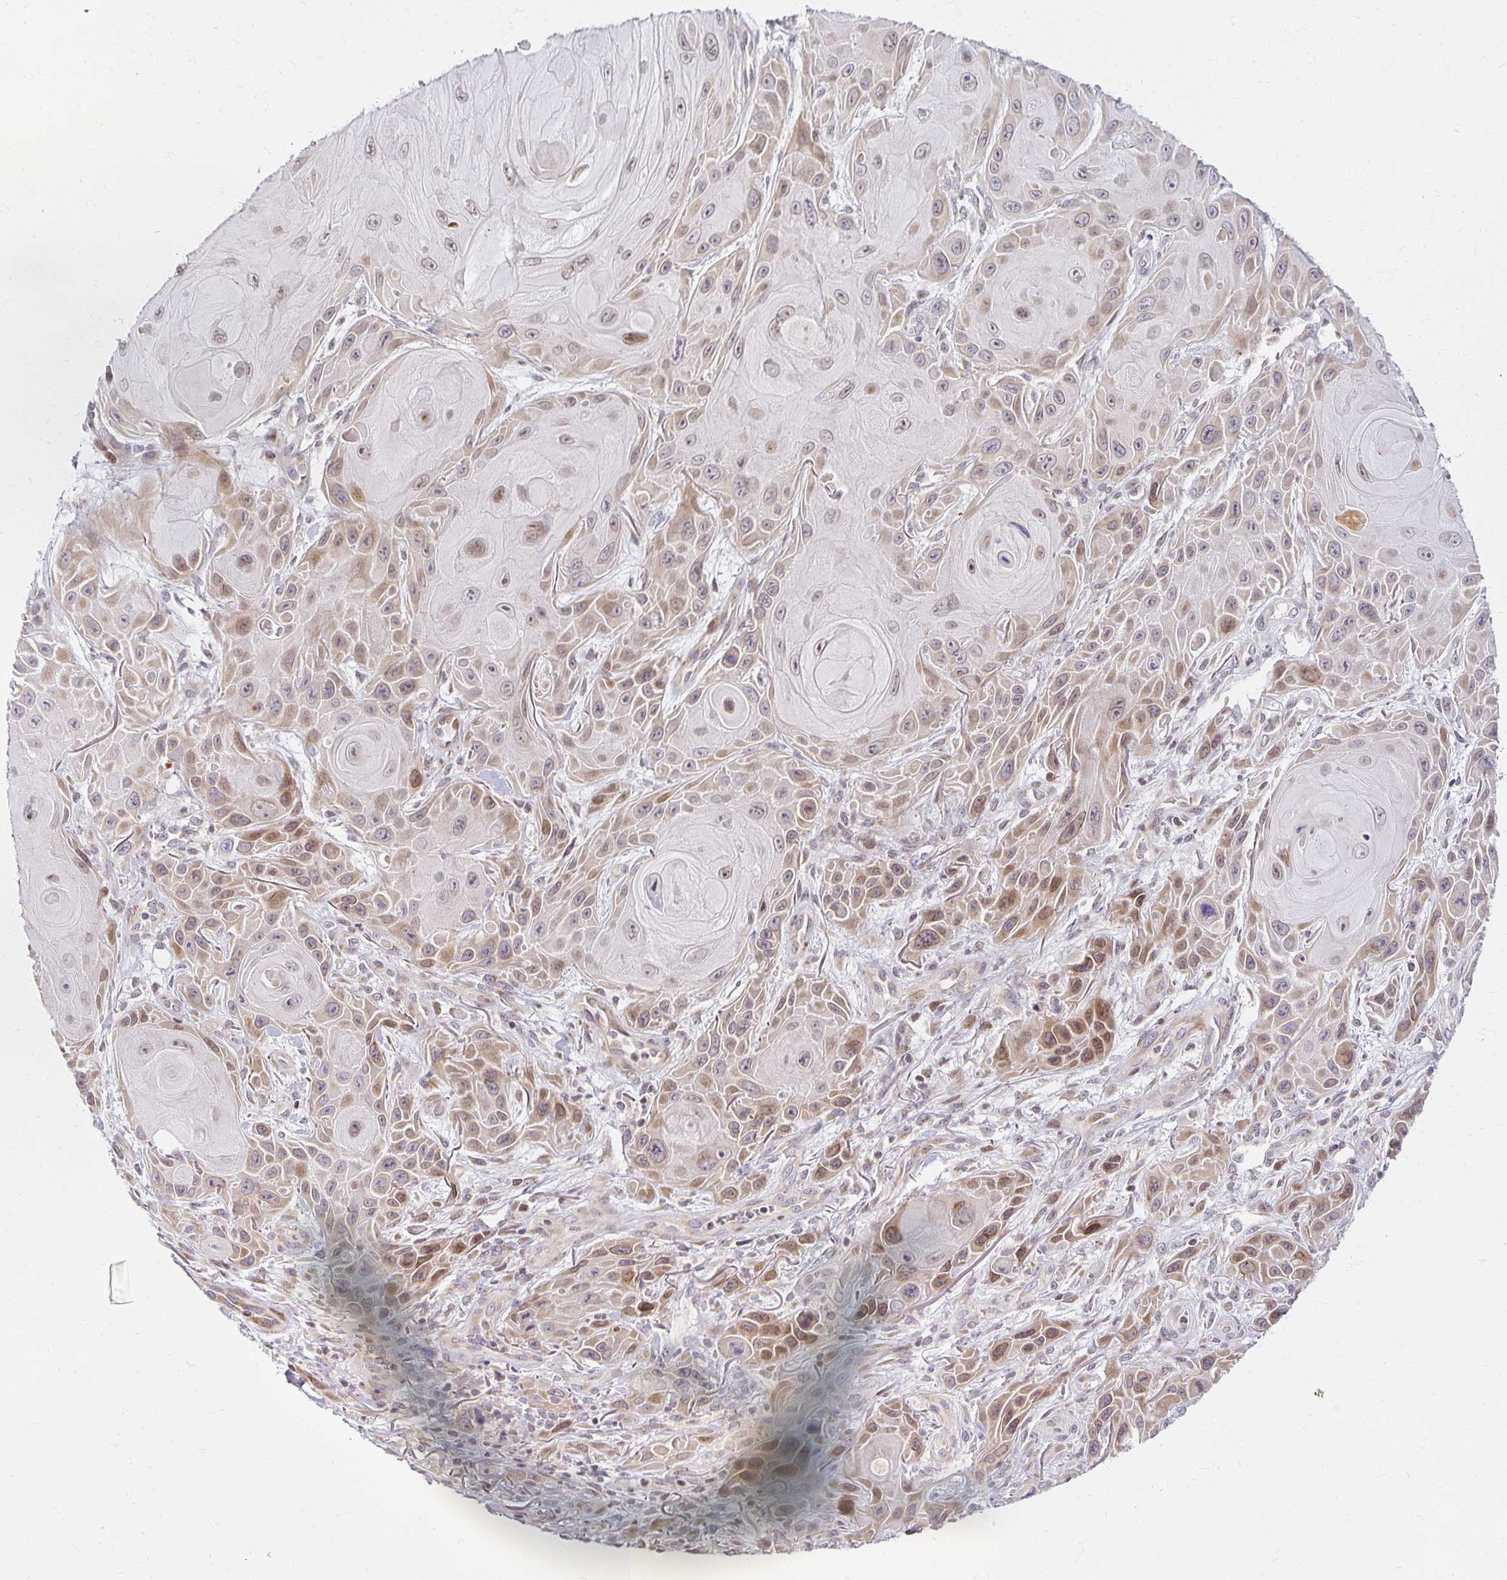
{"staining": {"intensity": "weak", "quantity": "25%-75%", "location": "cytoplasmic/membranous,nuclear"}, "tissue": "skin cancer", "cell_type": "Tumor cells", "image_type": "cancer", "snomed": [{"axis": "morphology", "description": "Squamous cell carcinoma, NOS"}, {"axis": "topography", "description": "Skin"}], "caption": "The histopathology image exhibits immunohistochemical staining of skin cancer. There is weak cytoplasmic/membranous and nuclear staining is appreciated in approximately 25%-75% of tumor cells. Nuclei are stained in blue.", "gene": "EHF", "patient": {"sex": "female", "age": 94}}